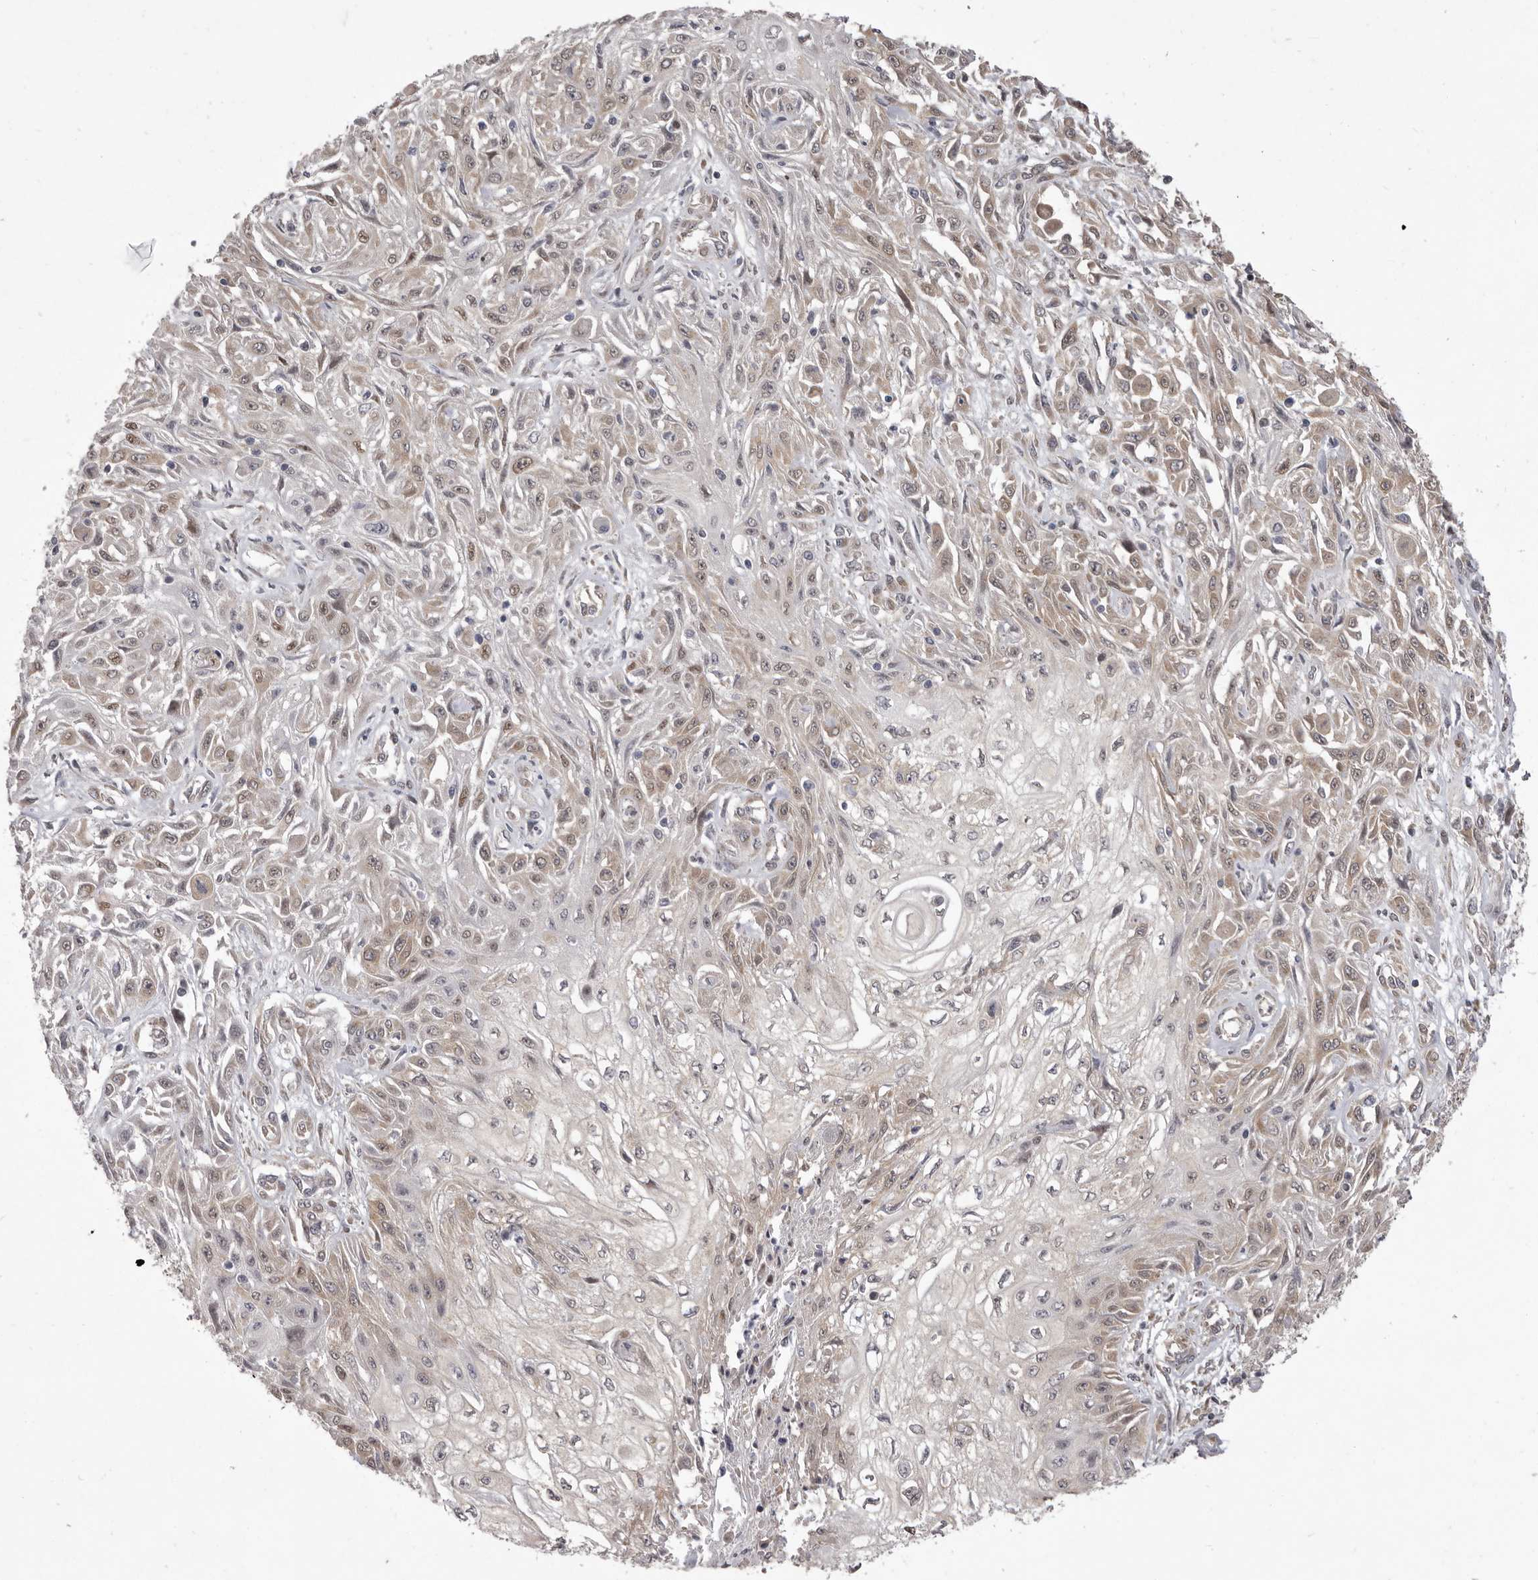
{"staining": {"intensity": "weak", "quantity": "25%-75%", "location": "cytoplasmic/membranous"}, "tissue": "skin cancer", "cell_type": "Tumor cells", "image_type": "cancer", "snomed": [{"axis": "morphology", "description": "Squamous cell carcinoma, NOS"}, {"axis": "morphology", "description": "Squamous cell carcinoma, metastatic, NOS"}, {"axis": "topography", "description": "Skin"}, {"axis": "topography", "description": "Lymph node"}], "caption": "IHC (DAB (3,3'-diaminobenzidine)) staining of human skin metastatic squamous cell carcinoma exhibits weak cytoplasmic/membranous protein positivity in approximately 25%-75% of tumor cells. The staining was performed using DAB, with brown indicating positive protein expression. Nuclei are stained blue with hematoxylin.", "gene": "TBC1D8B", "patient": {"sex": "male", "age": 75}}